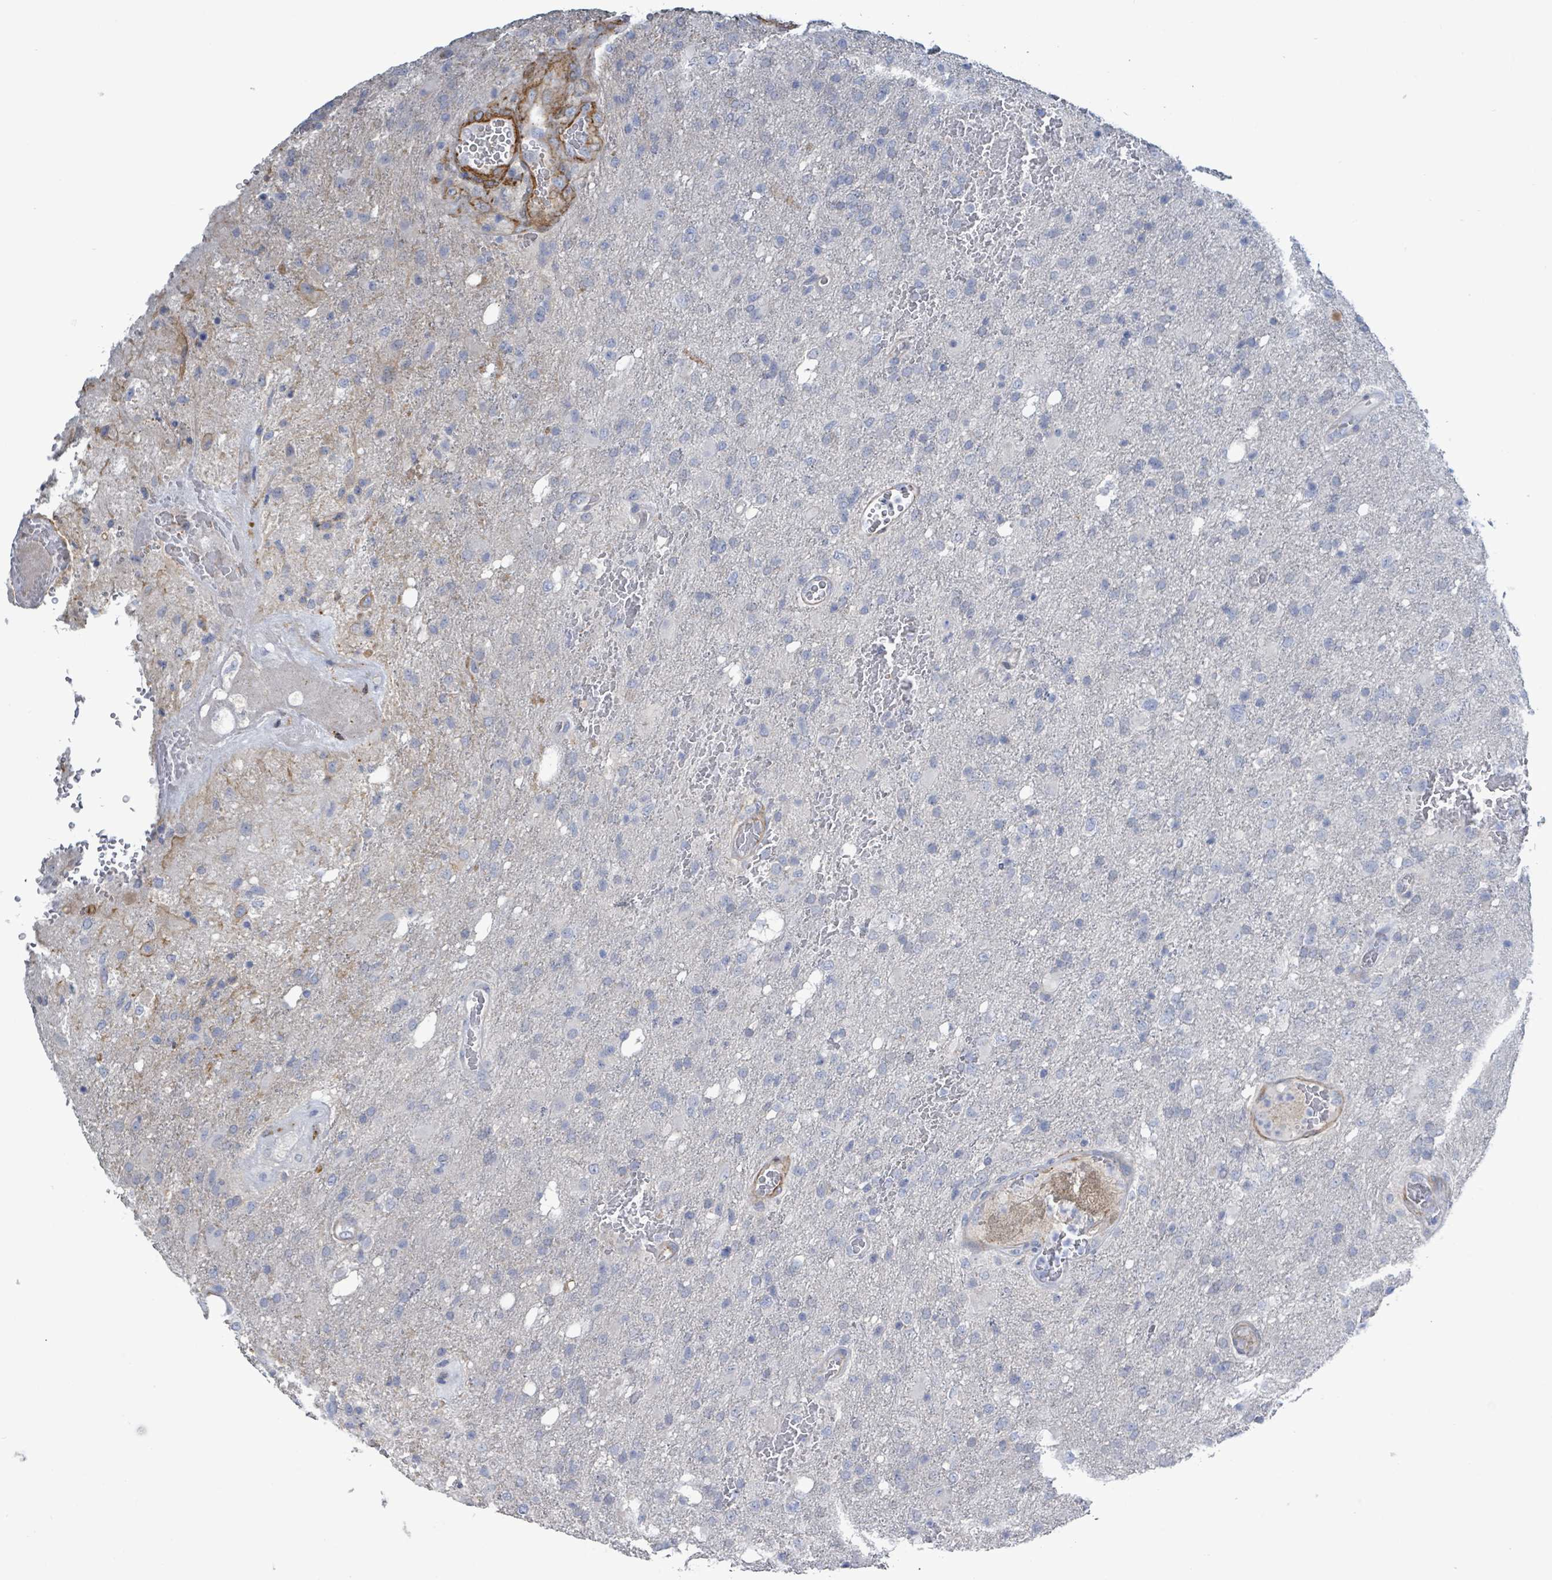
{"staining": {"intensity": "negative", "quantity": "none", "location": "none"}, "tissue": "glioma", "cell_type": "Tumor cells", "image_type": "cancer", "snomed": [{"axis": "morphology", "description": "Glioma, malignant, High grade"}, {"axis": "topography", "description": "Brain"}], "caption": "There is no significant staining in tumor cells of high-grade glioma (malignant).", "gene": "DMRTC1B", "patient": {"sex": "female", "age": 74}}